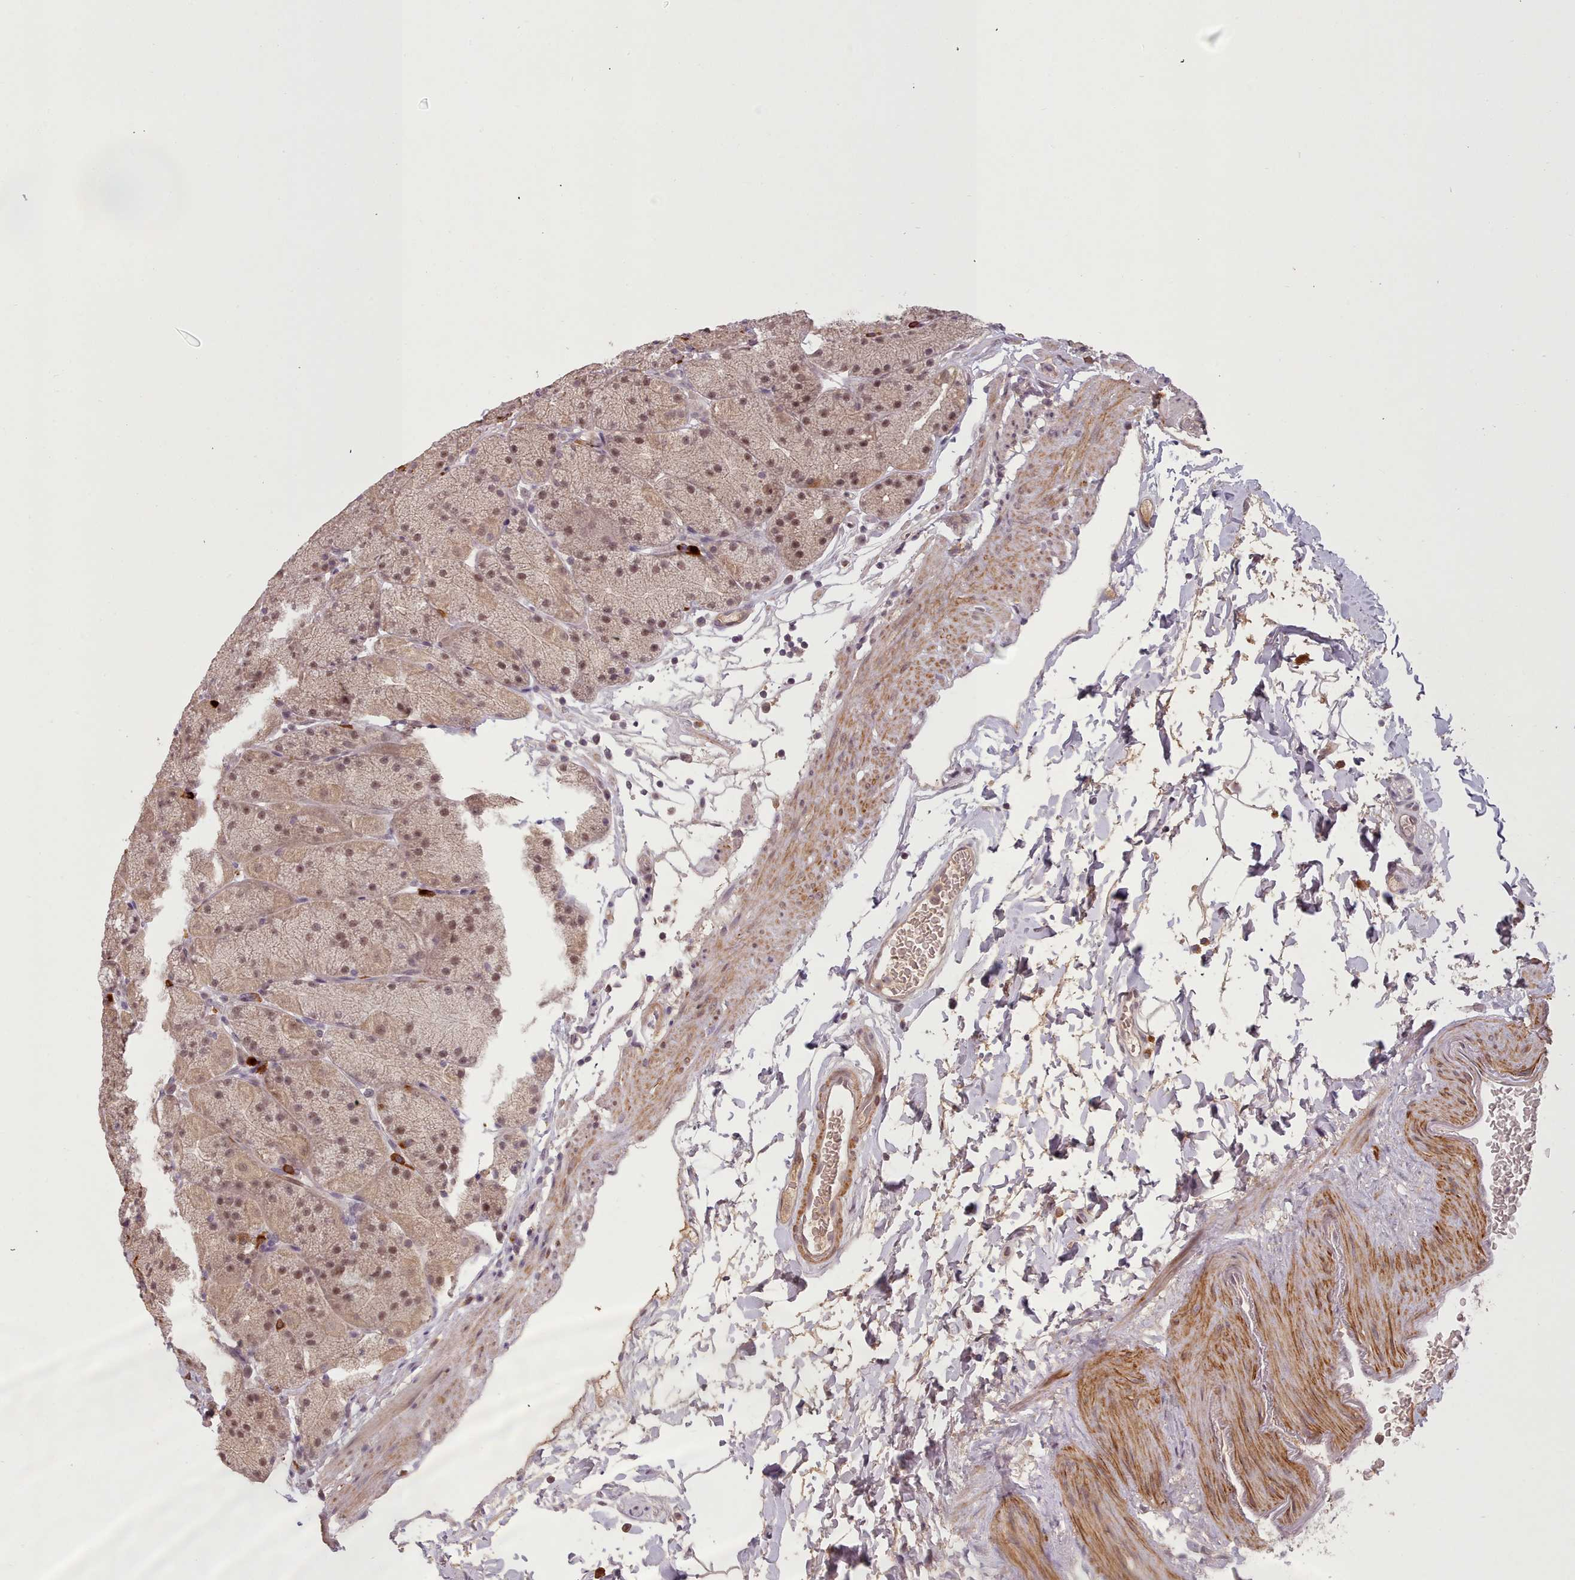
{"staining": {"intensity": "moderate", "quantity": ">75%", "location": "cytoplasmic/membranous,nuclear"}, "tissue": "stomach", "cell_type": "Glandular cells", "image_type": "normal", "snomed": [{"axis": "morphology", "description": "Normal tissue, NOS"}, {"axis": "topography", "description": "Stomach, upper"}, {"axis": "topography", "description": "Stomach, lower"}], "caption": "A medium amount of moderate cytoplasmic/membranous,nuclear staining is present in approximately >75% of glandular cells in normal stomach.", "gene": "CDC6", "patient": {"sex": "male", "age": 67}}